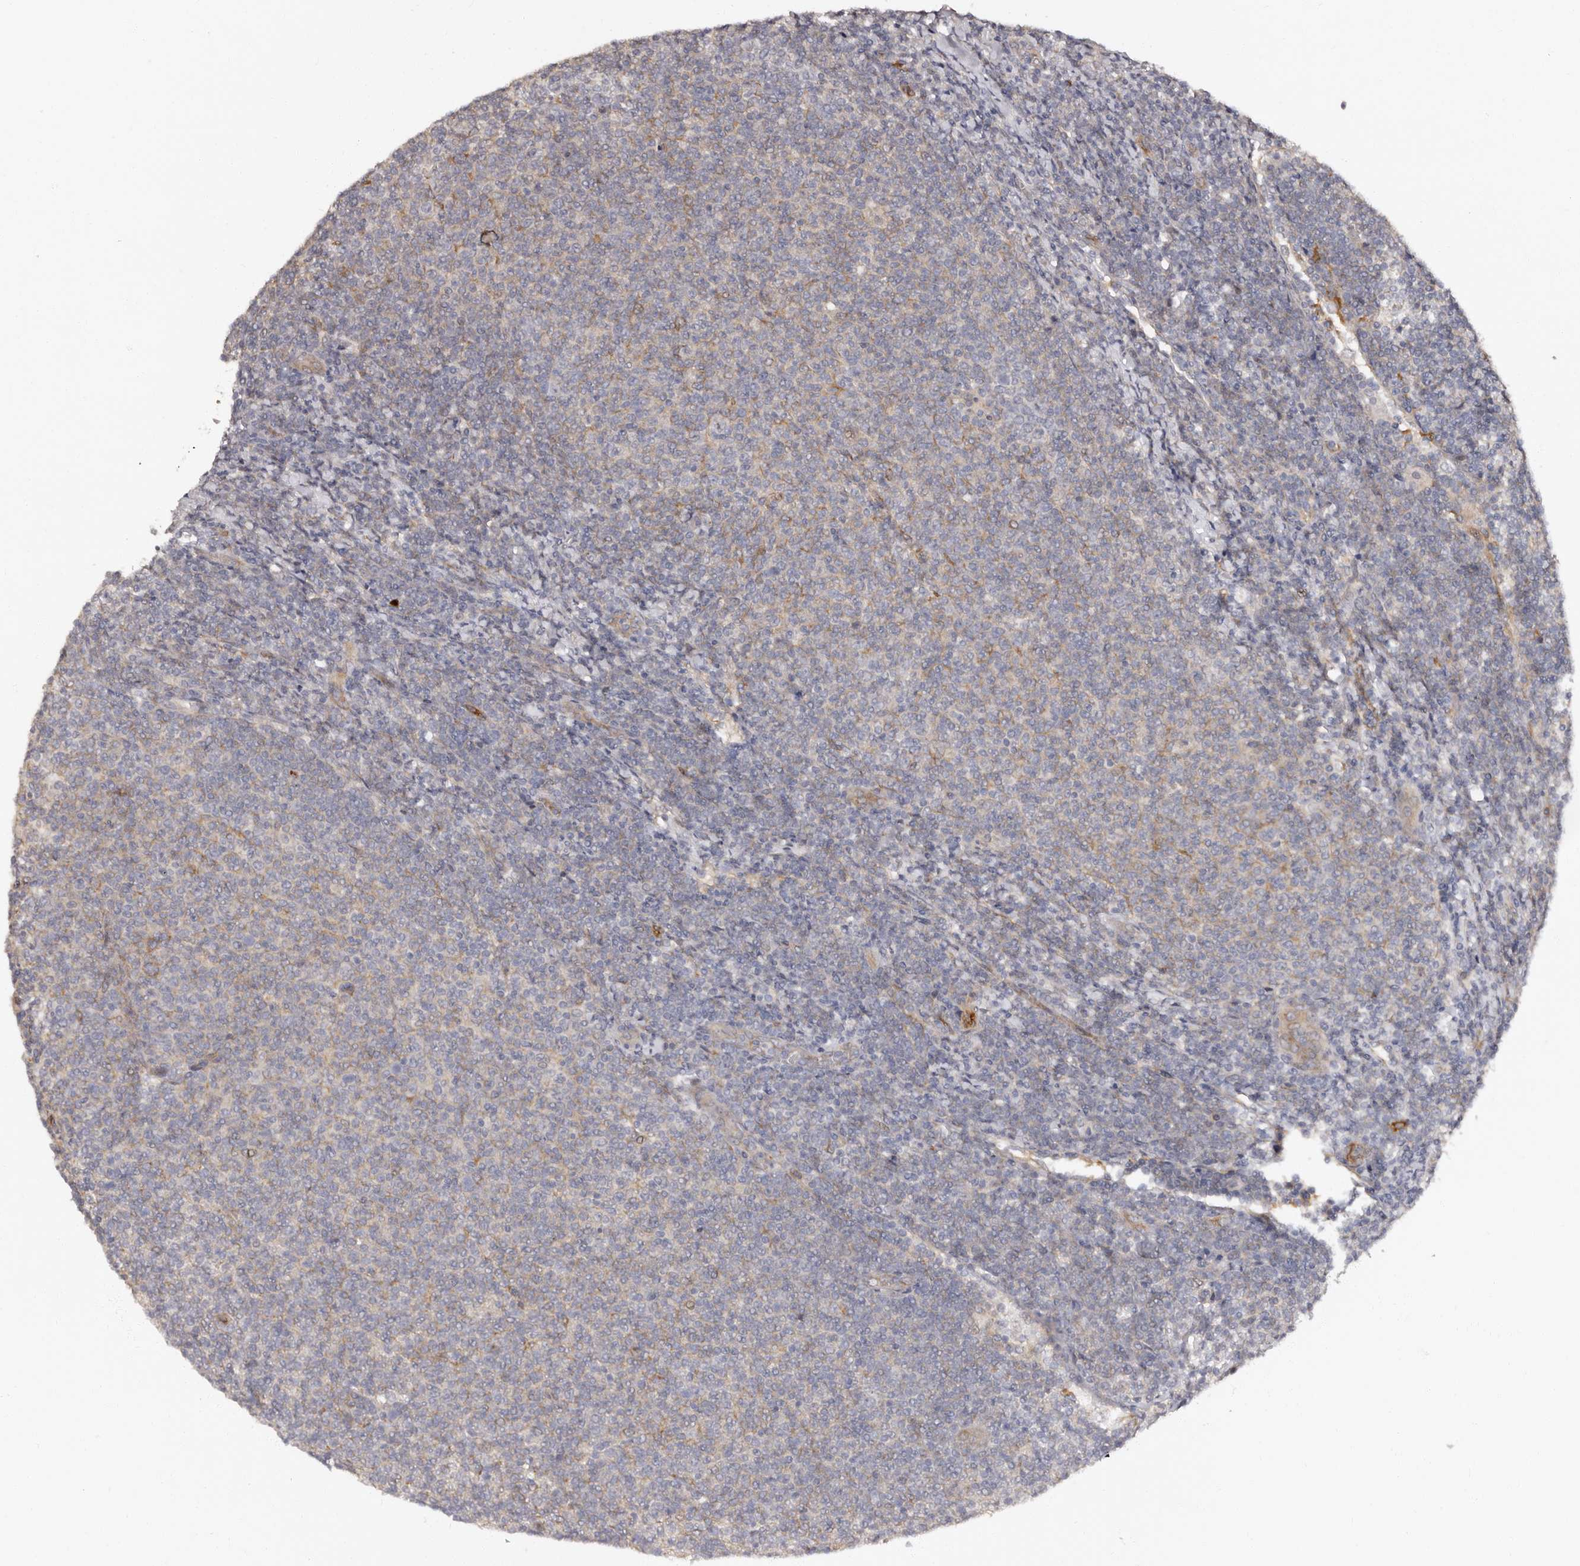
{"staining": {"intensity": "weak", "quantity": "25%-75%", "location": "cytoplasmic/membranous"}, "tissue": "lymphoma", "cell_type": "Tumor cells", "image_type": "cancer", "snomed": [{"axis": "morphology", "description": "Malignant lymphoma, non-Hodgkin's type, Low grade"}, {"axis": "topography", "description": "Lymph node"}], "caption": "A low amount of weak cytoplasmic/membranous staining is identified in approximately 25%-75% of tumor cells in lymphoma tissue. (DAB IHC with brightfield microscopy, high magnification).", "gene": "TBC1D22B", "patient": {"sex": "male", "age": 66}}